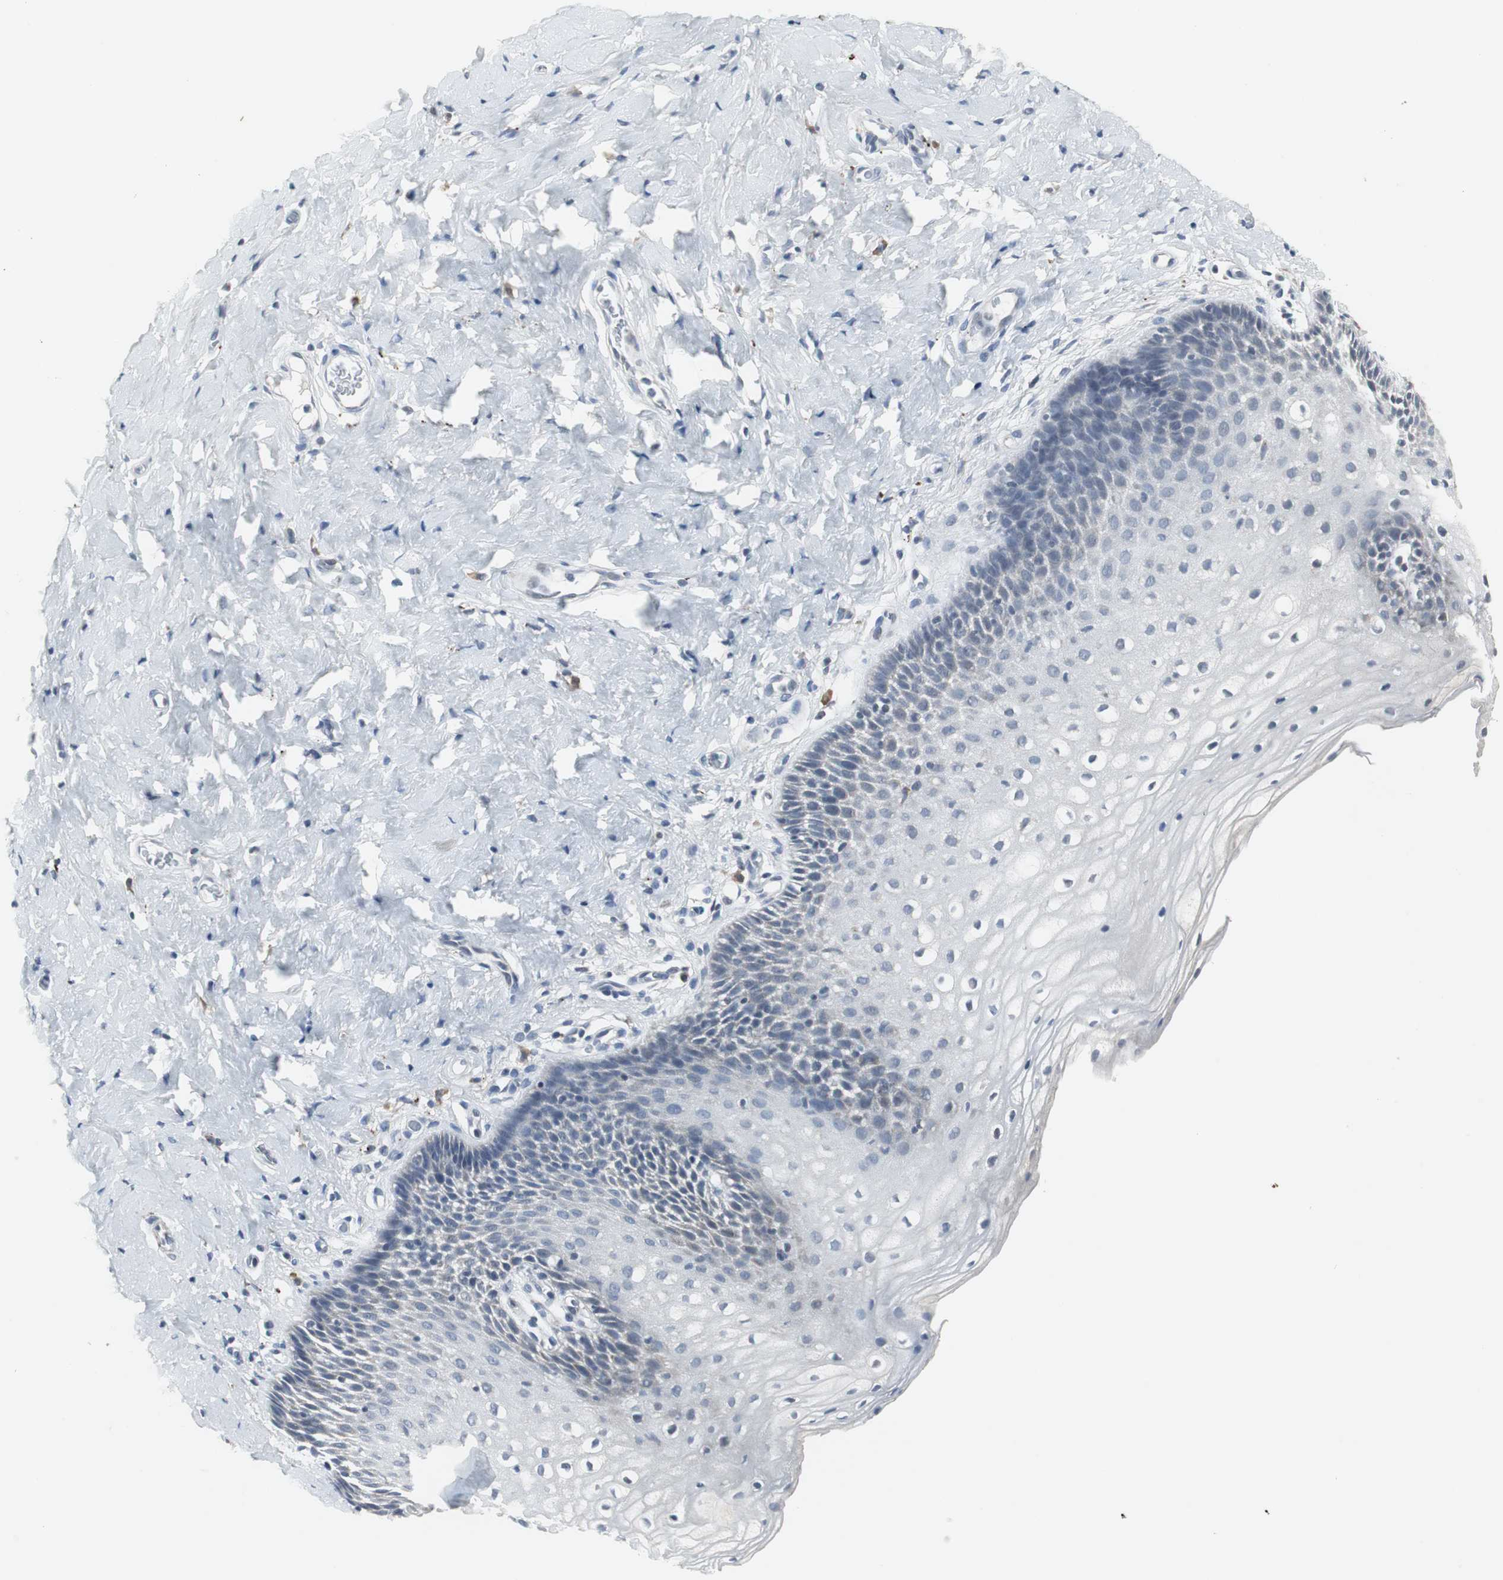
{"staining": {"intensity": "negative", "quantity": "none", "location": "none"}, "tissue": "vagina", "cell_type": "Squamous epithelial cells", "image_type": "normal", "snomed": [{"axis": "morphology", "description": "Normal tissue, NOS"}, {"axis": "topography", "description": "Vagina"}], "caption": "A micrograph of human vagina is negative for staining in squamous epithelial cells. The staining is performed using DAB brown chromogen with nuclei counter-stained in using hematoxylin.", "gene": "NLGN1", "patient": {"sex": "female", "age": 55}}